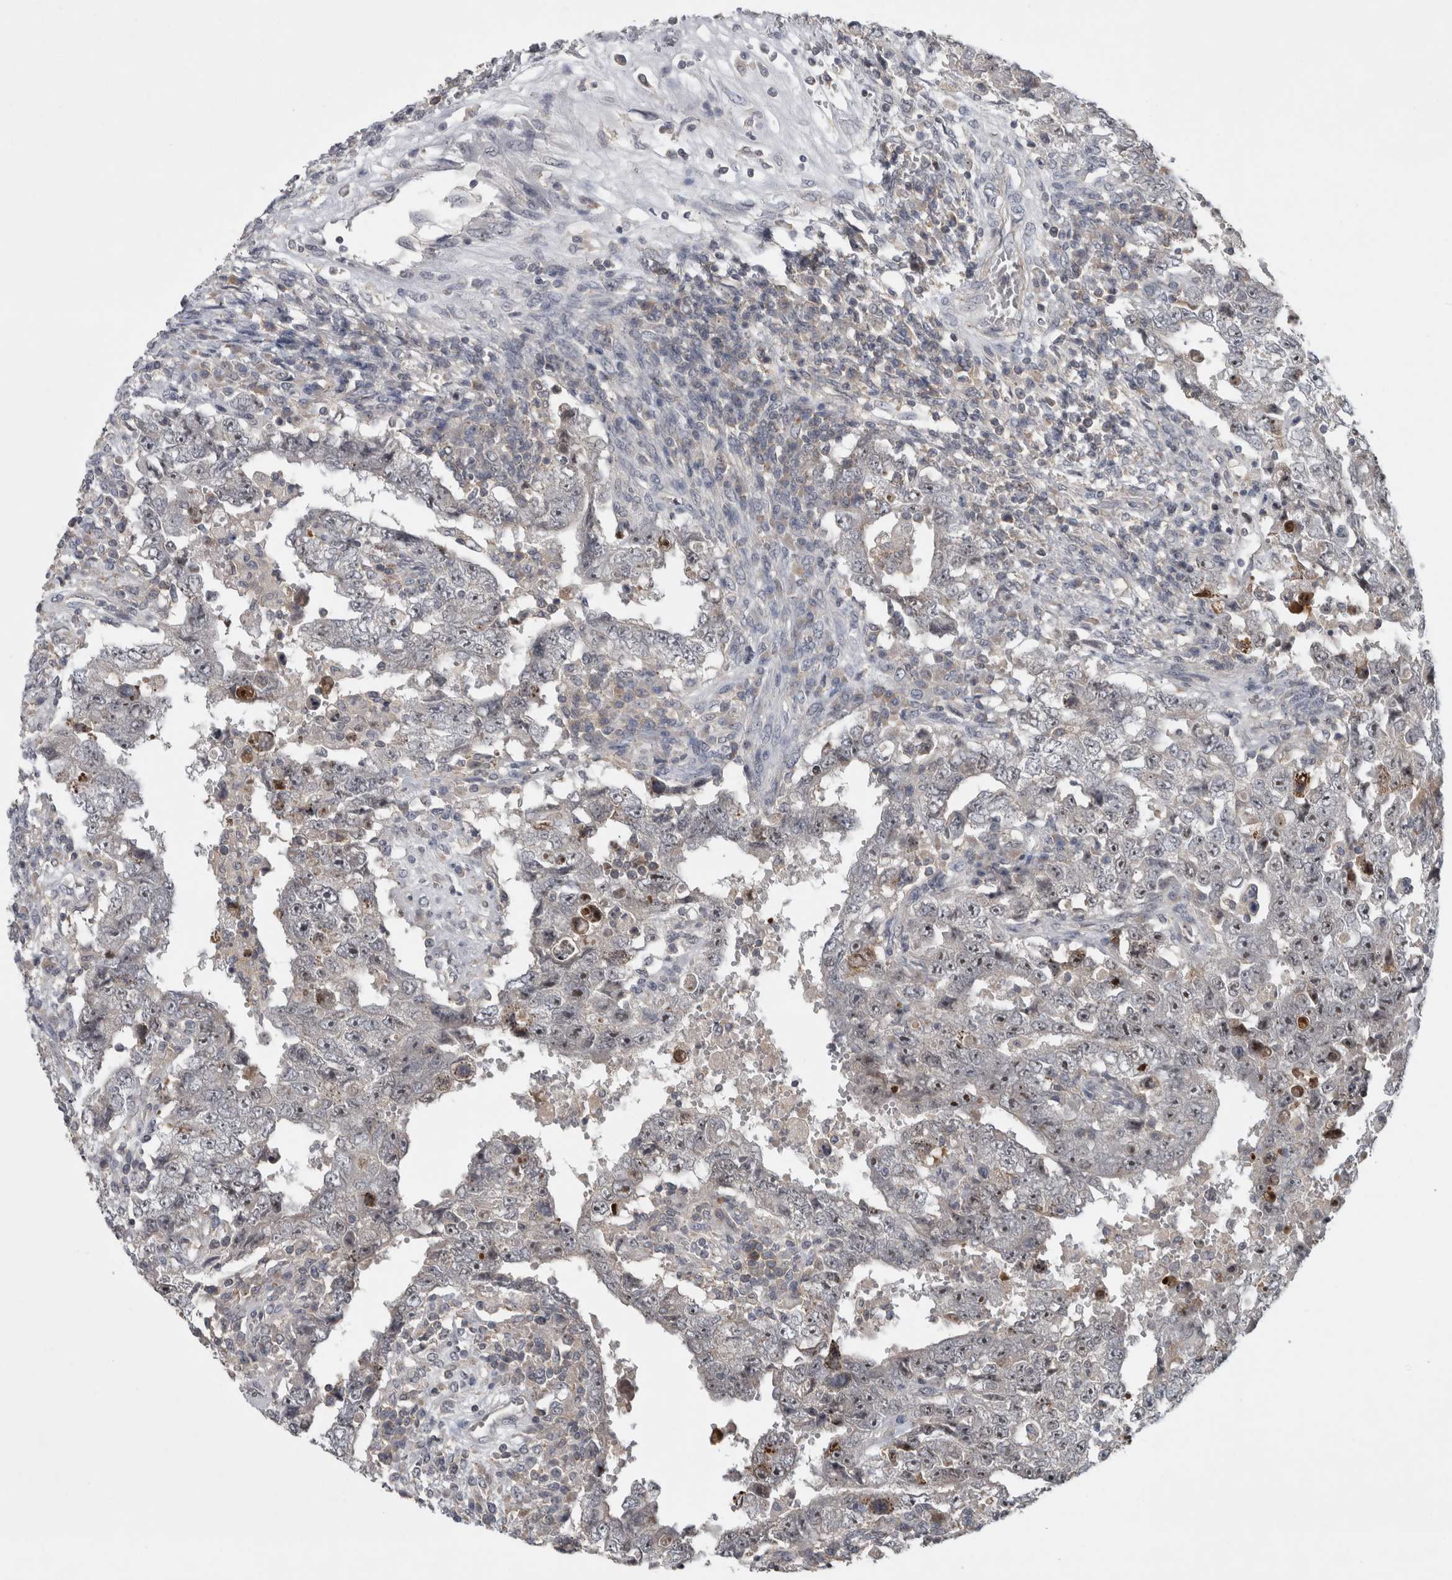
{"staining": {"intensity": "negative", "quantity": "none", "location": "none"}, "tissue": "testis cancer", "cell_type": "Tumor cells", "image_type": "cancer", "snomed": [{"axis": "morphology", "description": "Carcinoma, Embryonal, NOS"}, {"axis": "topography", "description": "Testis"}], "caption": "Immunohistochemistry (IHC) photomicrograph of human testis embryonal carcinoma stained for a protein (brown), which shows no expression in tumor cells.", "gene": "RBM28", "patient": {"sex": "male", "age": 26}}